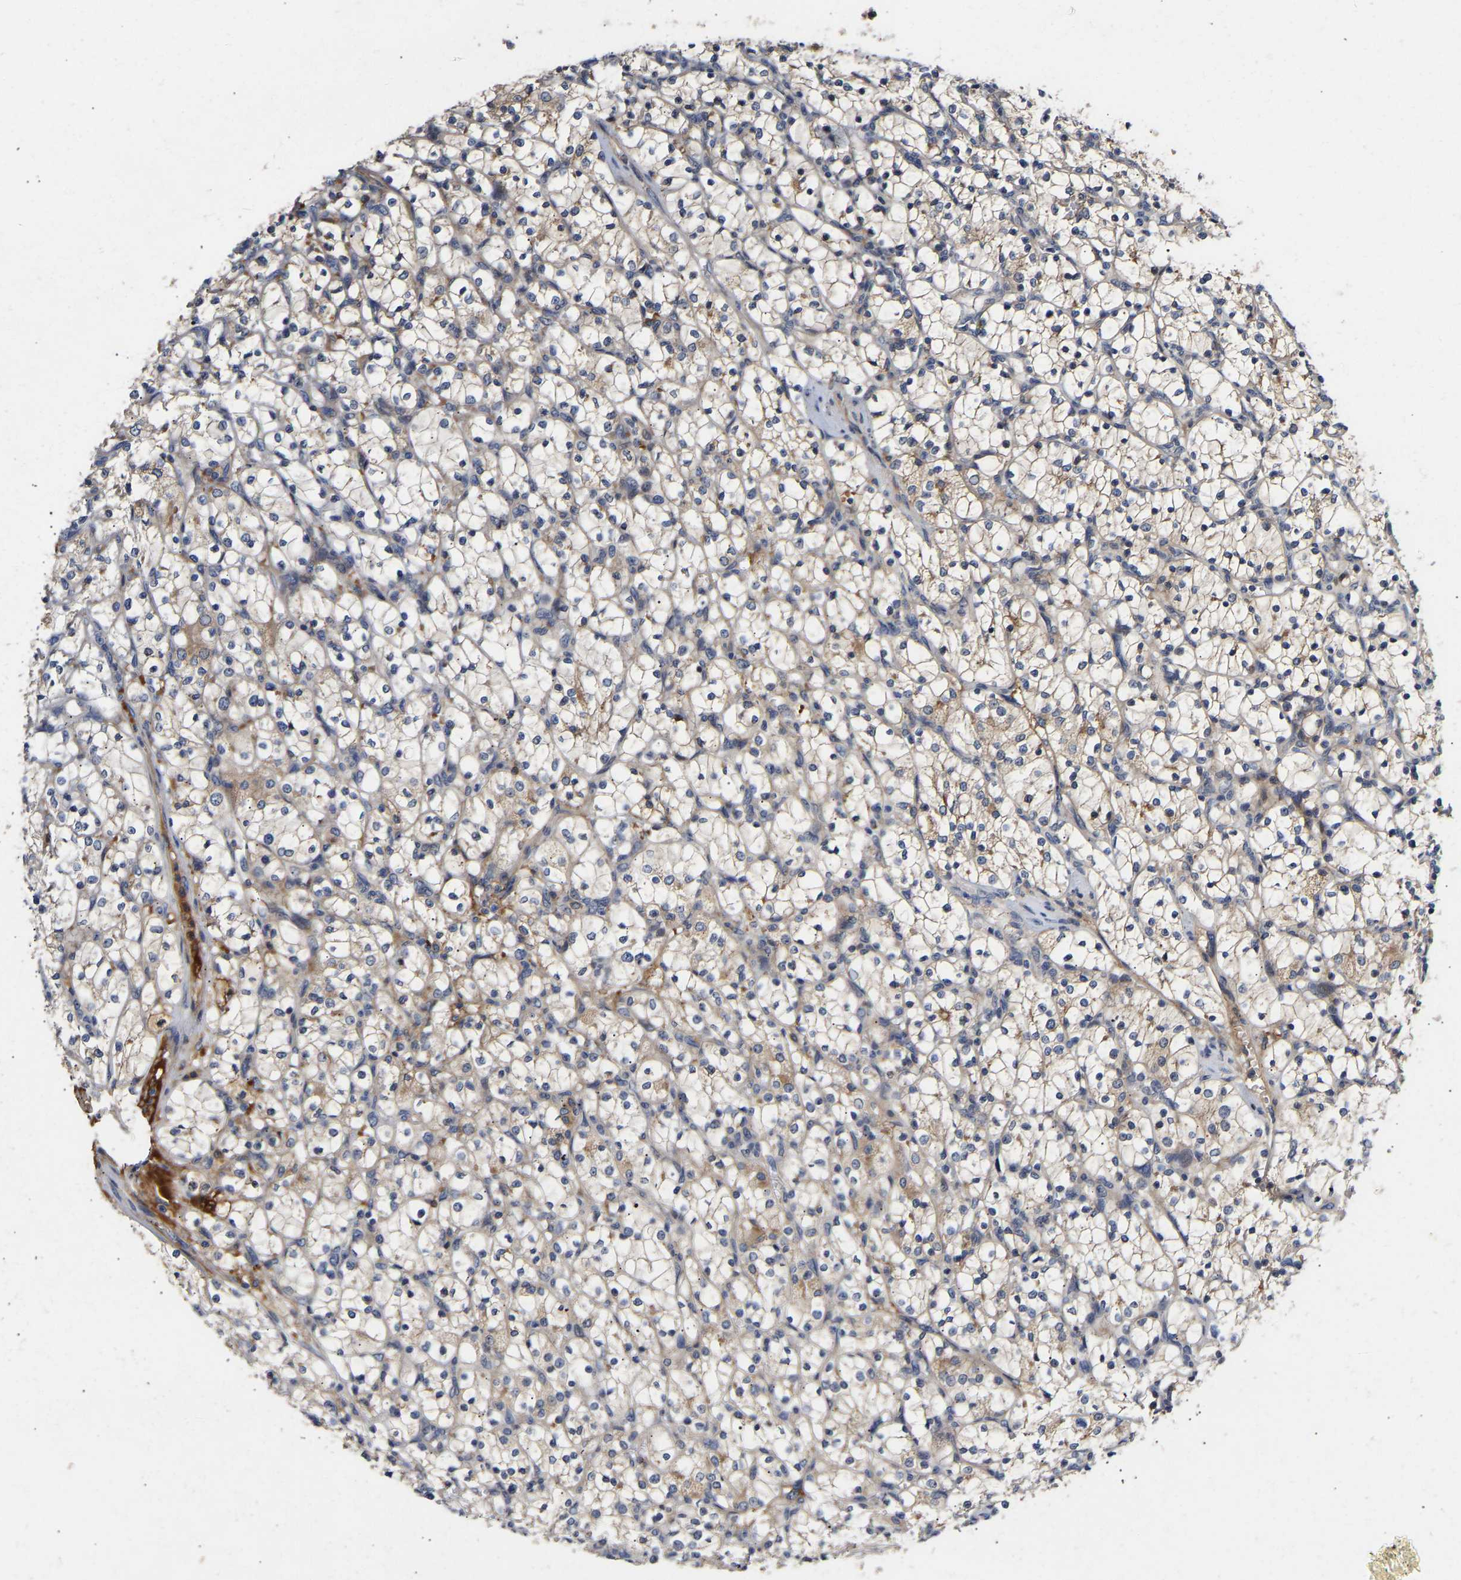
{"staining": {"intensity": "weak", "quantity": "<25%", "location": "cytoplasmic/membranous"}, "tissue": "renal cancer", "cell_type": "Tumor cells", "image_type": "cancer", "snomed": [{"axis": "morphology", "description": "Adenocarcinoma, NOS"}, {"axis": "topography", "description": "Kidney"}], "caption": "Immunohistochemistry micrograph of neoplastic tissue: renal cancer stained with DAB (3,3'-diaminobenzidine) displays no significant protein staining in tumor cells.", "gene": "KASH5", "patient": {"sex": "female", "age": 69}}